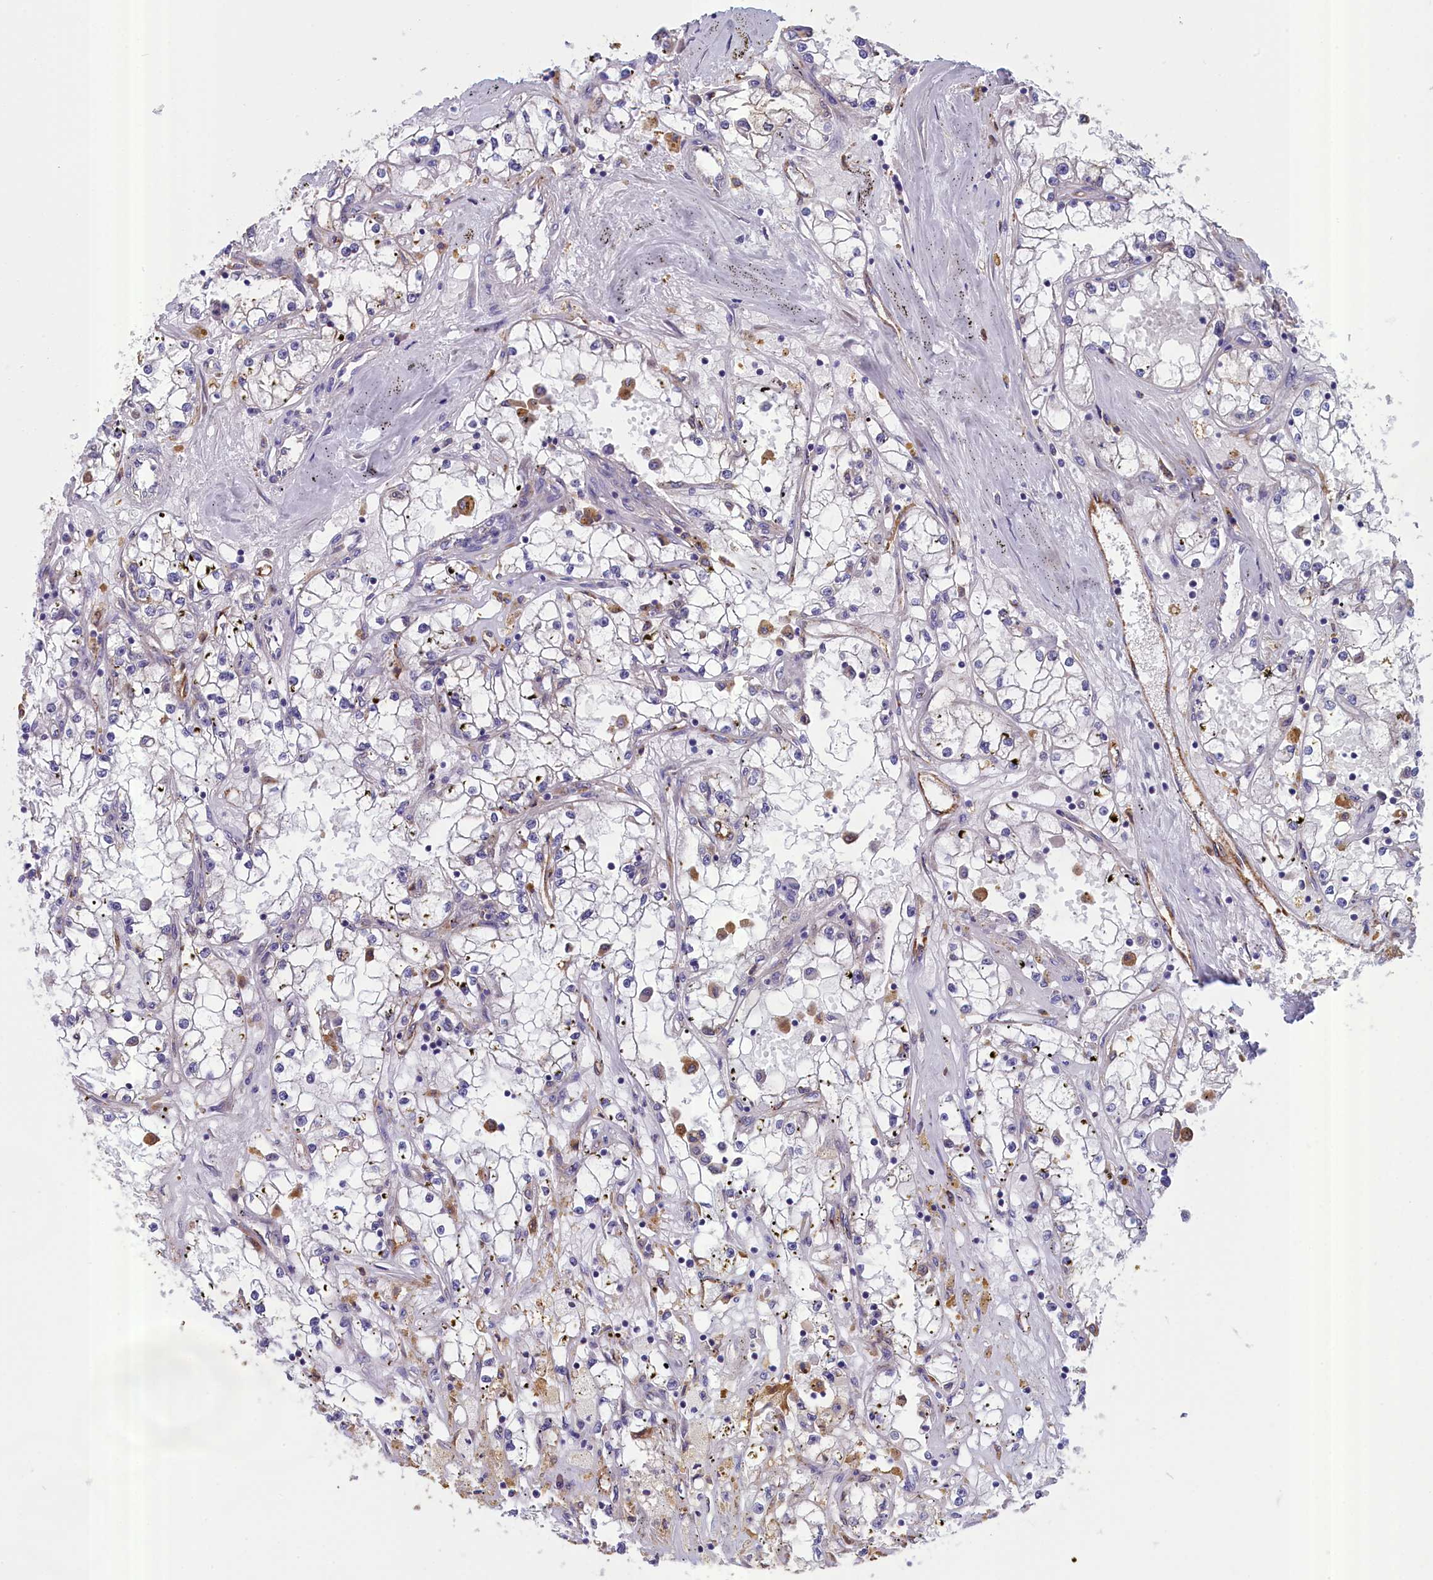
{"staining": {"intensity": "negative", "quantity": "none", "location": "none"}, "tissue": "renal cancer", "cell_type": "Tumor cells", "image_type": "cancer", "snomed": [{"axis": "morphology", "description": "Adenocarcinoma, NOS"}, {"axis": "topography", "description": "Kidney"}], "caption": "Renal cancer (adenocarcinoma) stained for a protein using immunohistochemistry (IHC) demonstrates no expression tumor cells.", "gene": "COL19A1", "patient": {"sex": "male", "age": 56}}